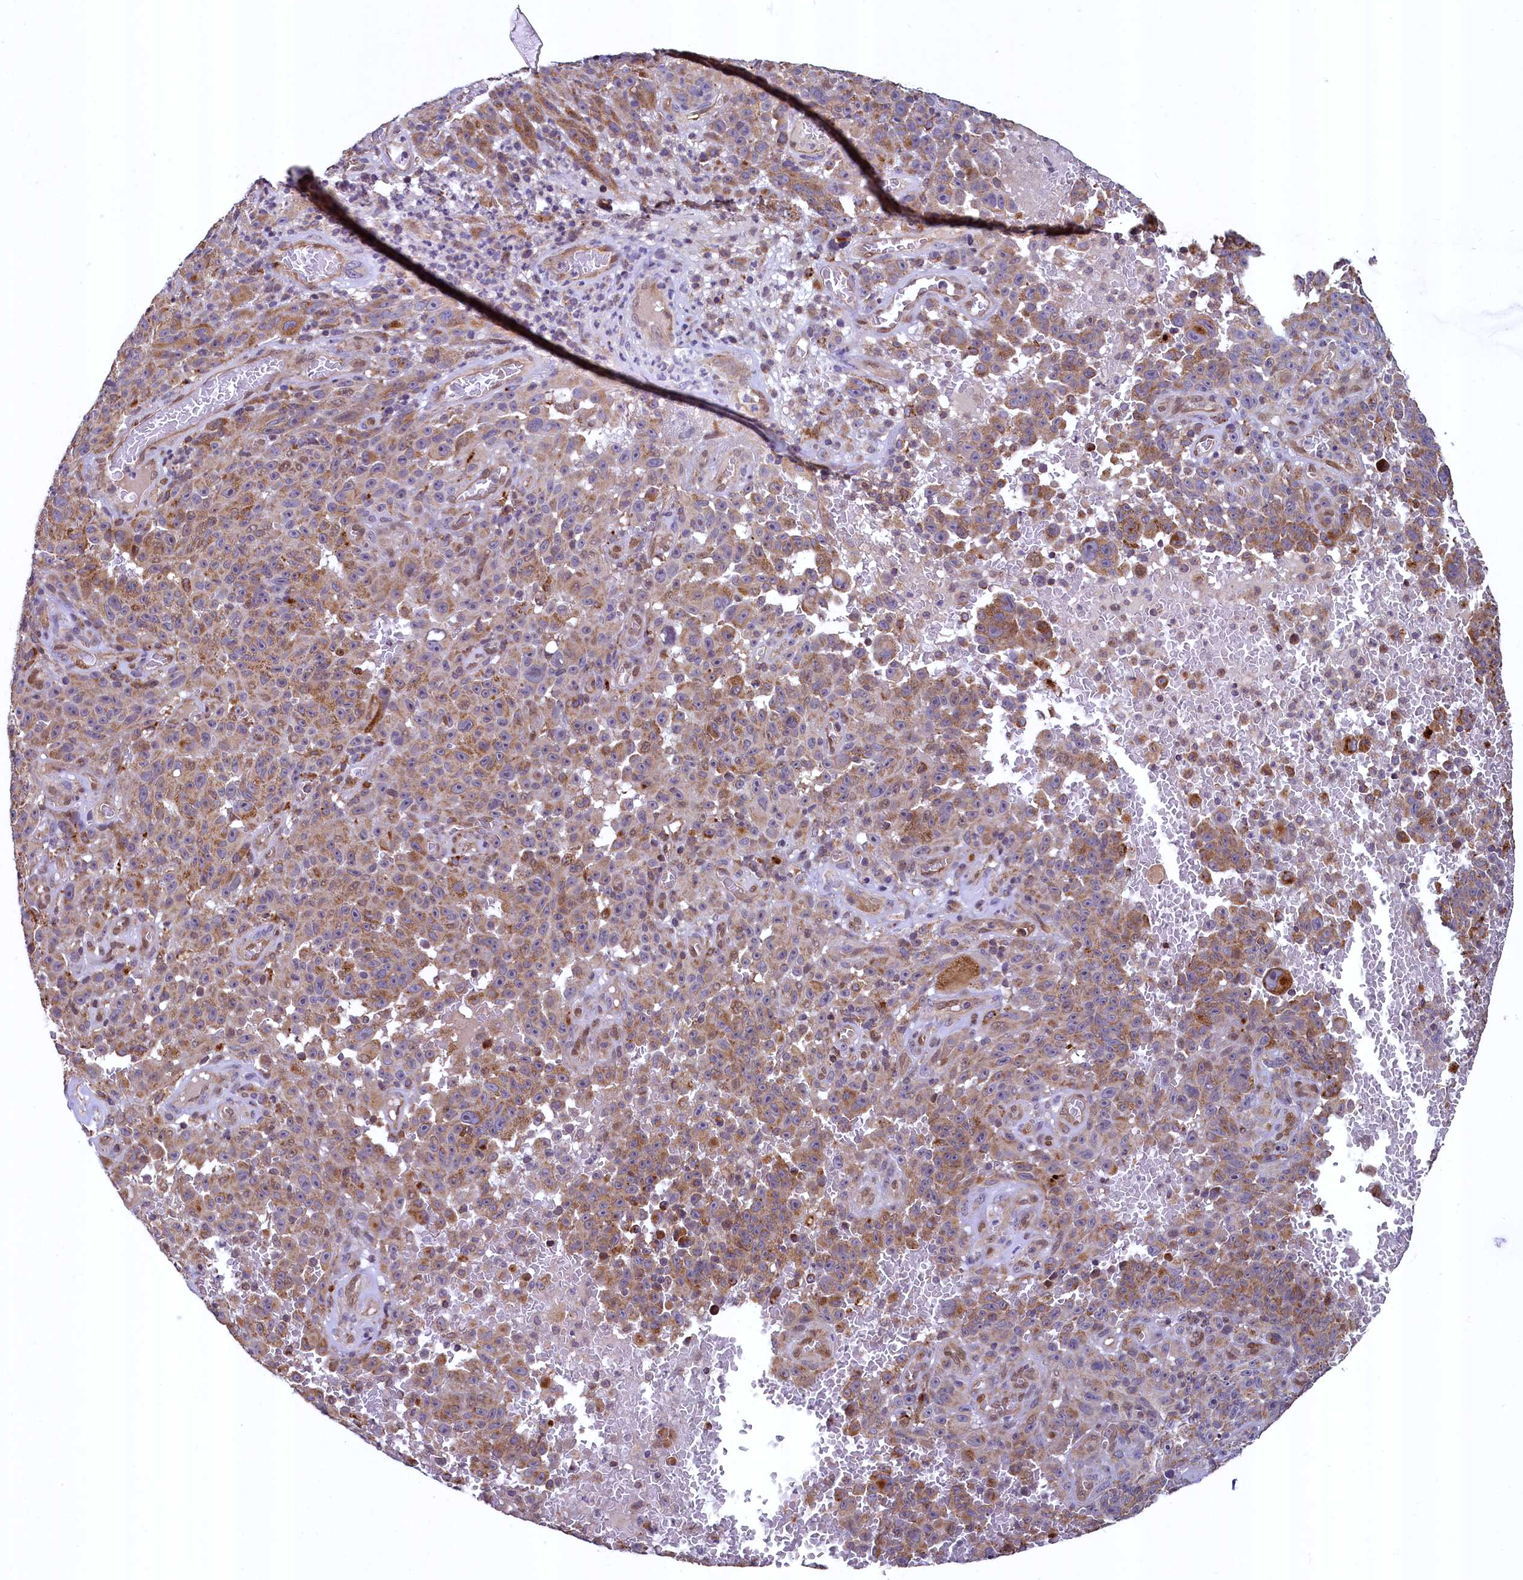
{"staining": {"intensity": "moderate", "quantity": ">75%", "location": "cytoplasmic/membranous"}, "tissue": "melanoma", "cell_type": "Tumor cells", "image_type": "cancer", "snomed": [{"axis": "morphology", "description": "Malignant melanoma, NOS"}, {"axis": "topography", "description": "Skin"}], "caption": "Malignant melanoma stained with immunohistochemistry demonstrates moderate cytoplasmic/membranous staining in about >75% of tumor cells.", "gene": "ZNF577", "patient": {"sex": "female", "age": 82}}